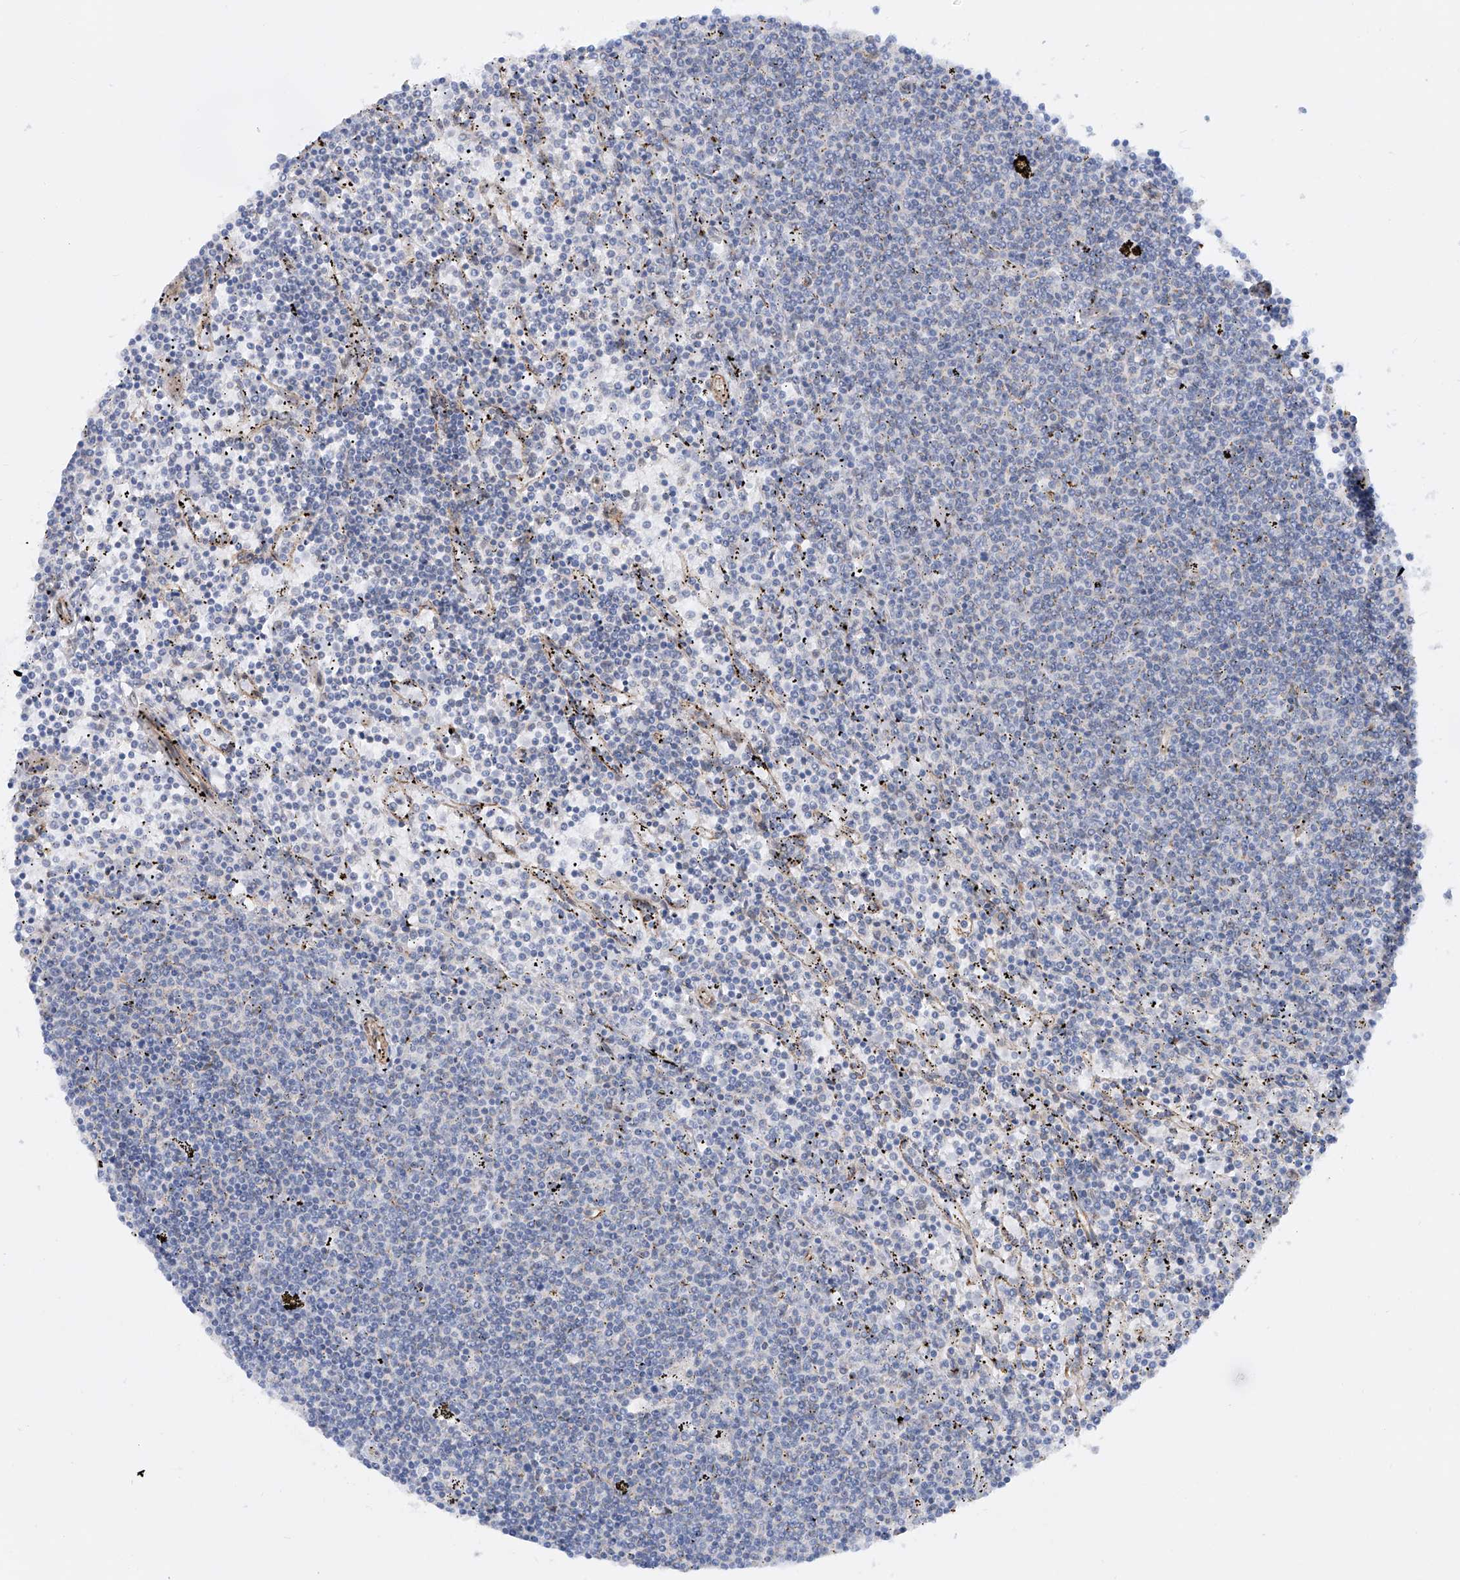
{"staining": {"intensity": "negative", "quantity": "none", "location": "none"}, "tissue": "lymphoma", "cell_type": "Tumor cells", "image_type": "cancer", "snomed": [{"axis": "morphology", "description": "Malignant lymphoma, non-Hodgkin's type, Low grade"}, {"axis": "topography", "description": "Spleen"}], "caption": "This histopathology image is of lymphoma stained with IHC to label a protein in brown with the nuclei are counter-stained blue. There is no expression in tumor cells.", "gene": "ZNF490", "patient": {"sex": "female", "age": 50}}